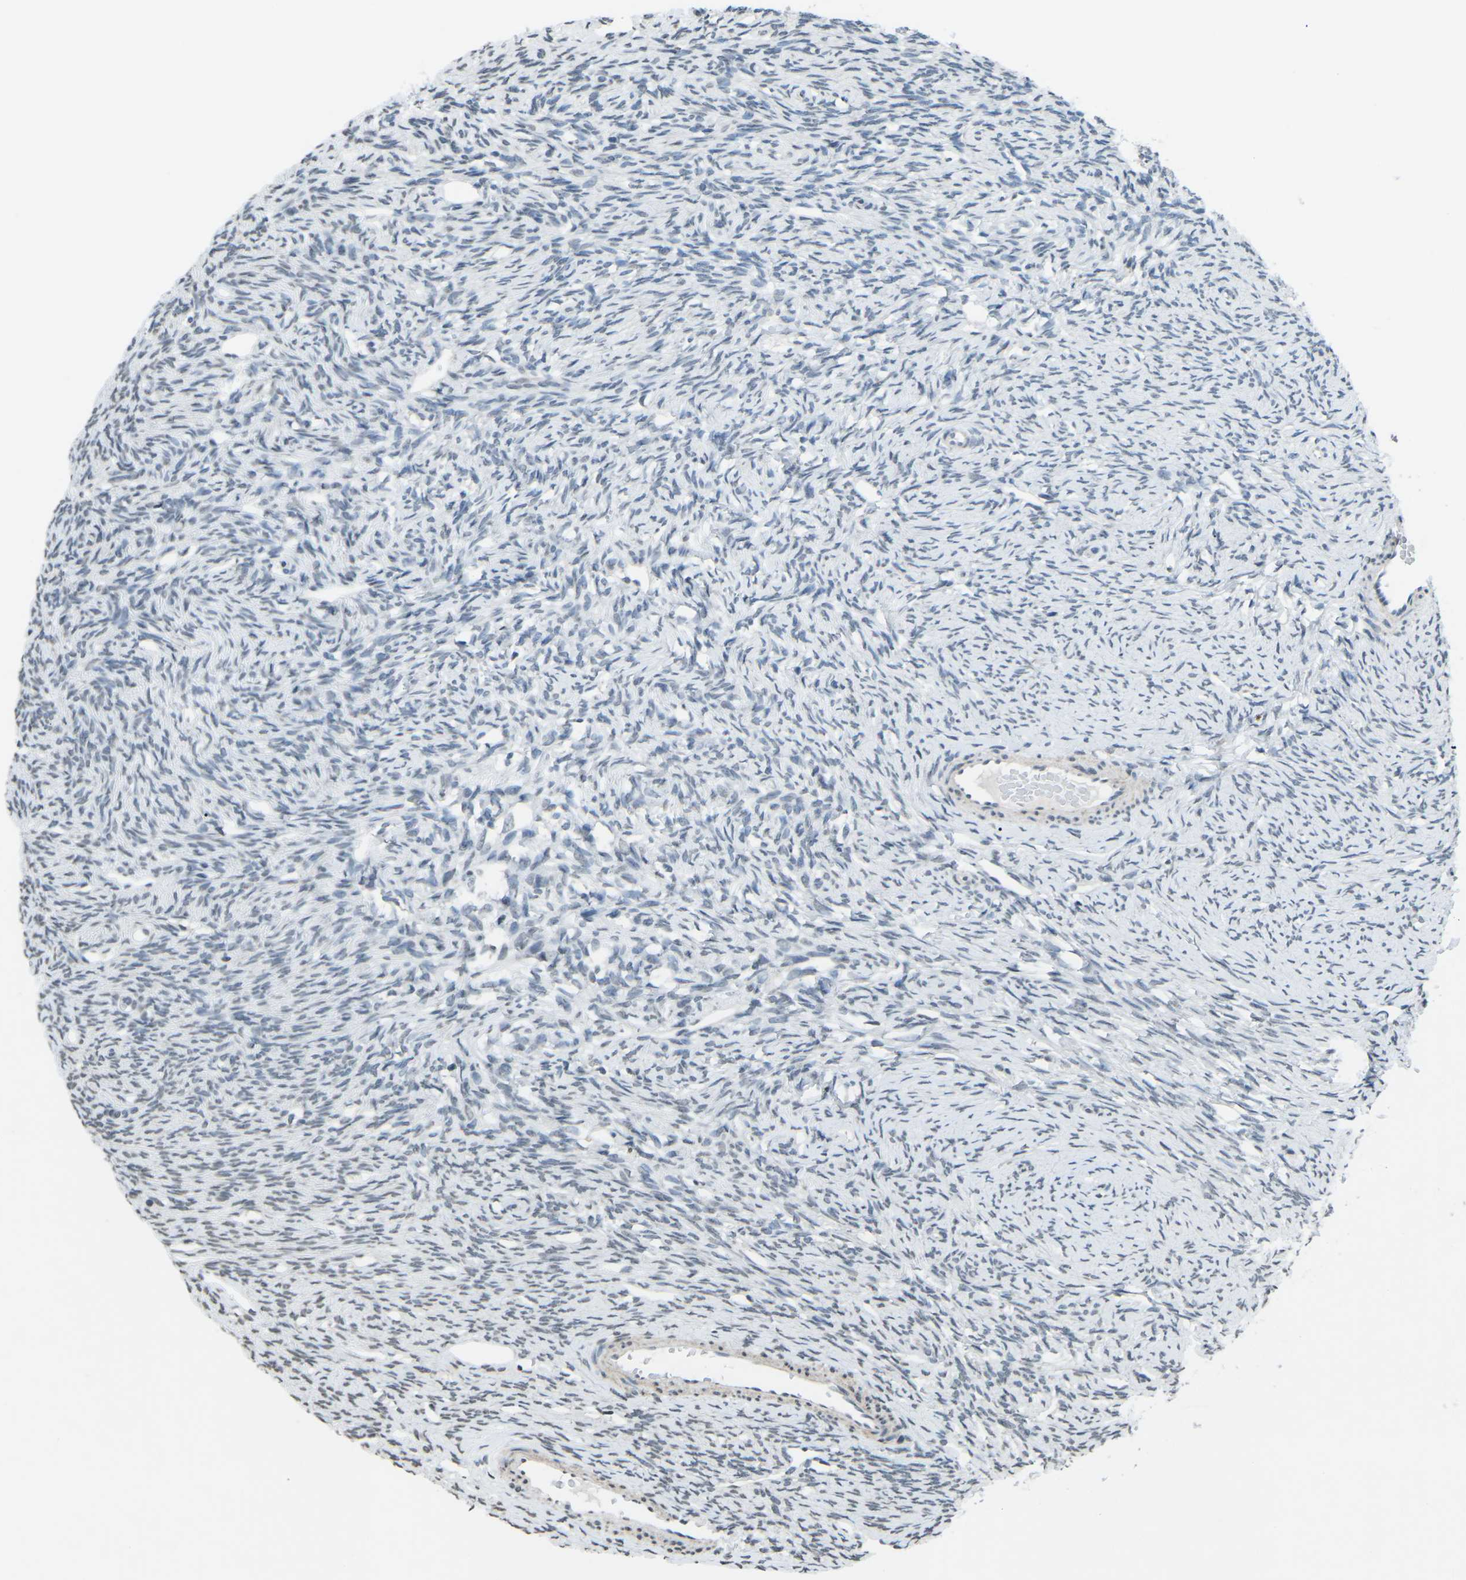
{"staining": {"intensity": "negative", "quantity": "none", "location": "none"}, "tissue": "ovary", "cell_type": "Follicle cells", "image_type": "normal", "snomed": [{"axis": "morphology", "description": "Normal tissue, NOS"}, {"axis": "topography", "description": "Ovary"}], "caption": "The photomicrograph exhibits no staining of follicle cells in normal ovary.", "gene": "TFR2", "patient": {"sex": "female", "age": 33}}